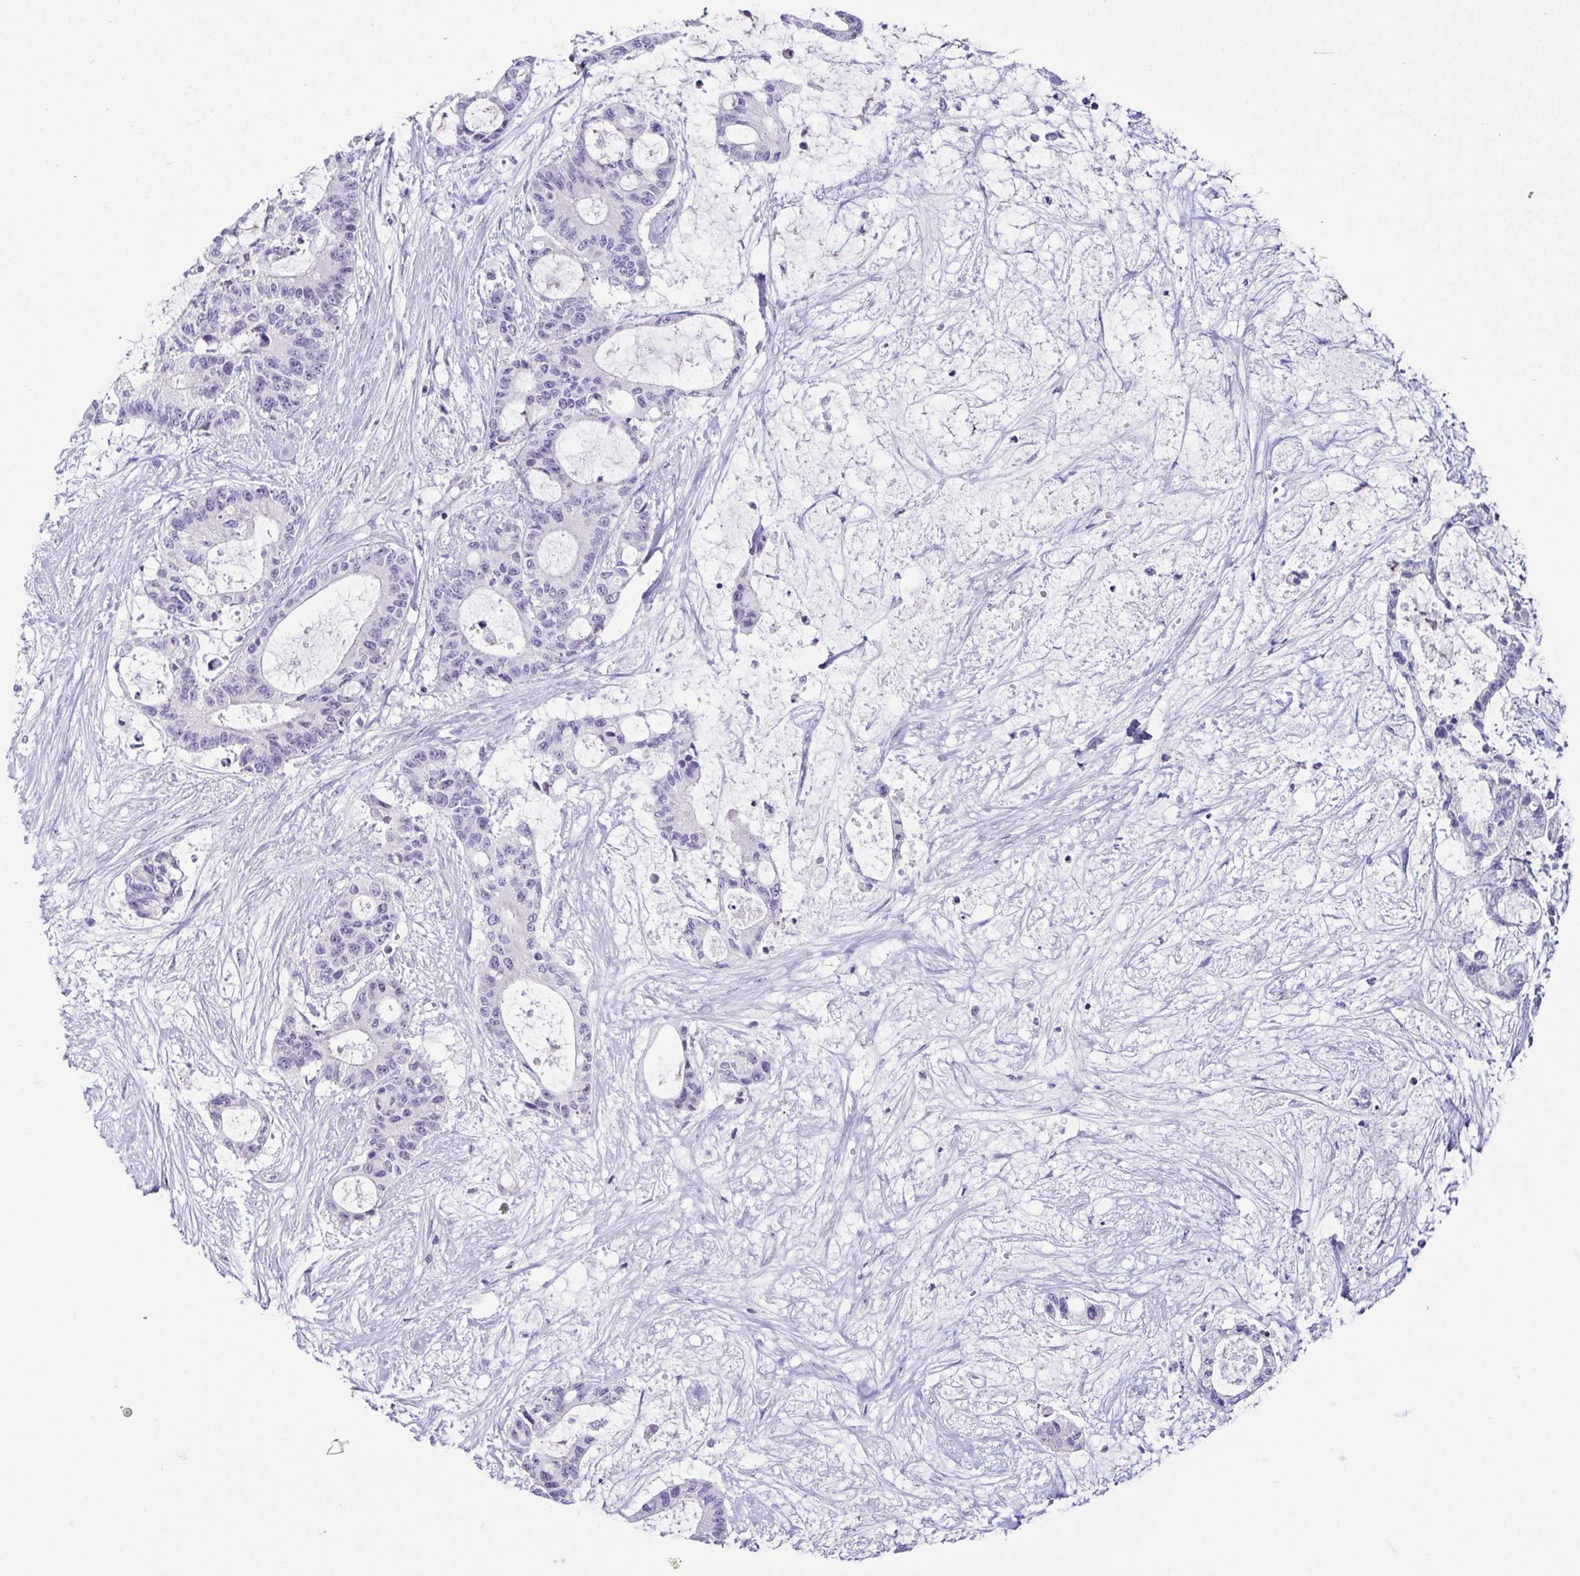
{"staining": {"intensity": "negative", "quantity": "none", "location": "none"}, "tissue": "liver cancer", "cell_type": "Tumor cells", "image_type": "cancer", "snomed": [{"axis": "morphology", "description": "Normal tissue, NOS"}, {"axis": "morphology", "description": "Cholangiocarcinoma"}, {"axis": "topography", "description": "Liver"}, {"axis": "topography", "description": "Peripheral nerve tissue"}], "caption": "Liver cancer was stained to show a protein in brown. There is no significant expression in tumor cells.", "gene": "TERT", "patient": {"sex": "female", "age": 73}}